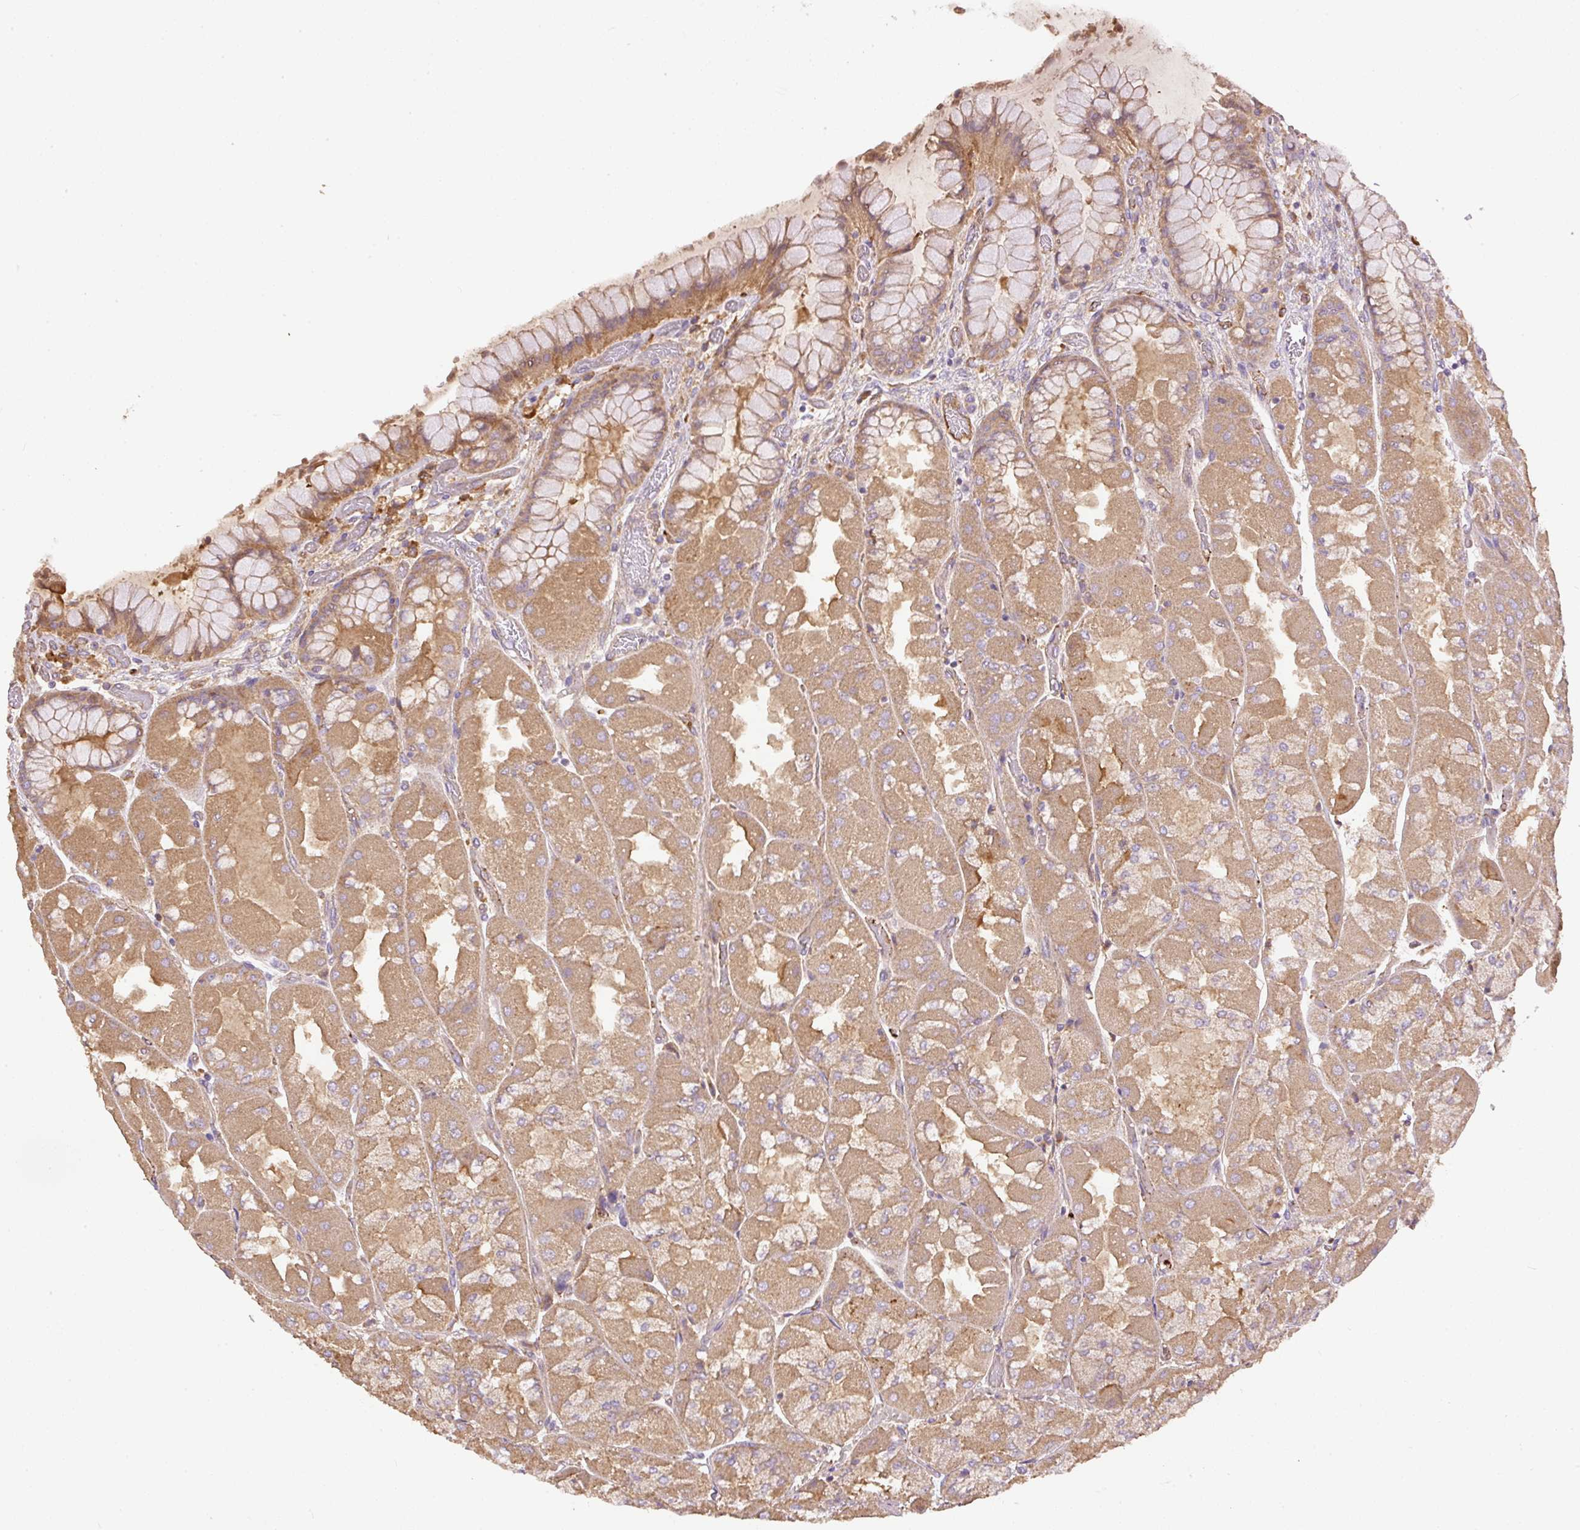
{"staining": {"intensity": "moderate", "quantity": ">75%", "location": "cytoplasmic/membranous"}, "tissue": "stomach", "cell_type": "Glandular cells", "image_type": "normal", "snomed": [{"axis": "morphology", "description": "Normal tissue, NOS"}, {"axis": "topography", "description": "Stomach"}], "caption": "Moderate cytoplasmic/membranous expression for a protein is identified in approximately >75% of glandular cells of normal stomach using immunohistochemistry (IHC).", "gene": "DAPK1", "patient": {"sex": "female", "age": 61}}